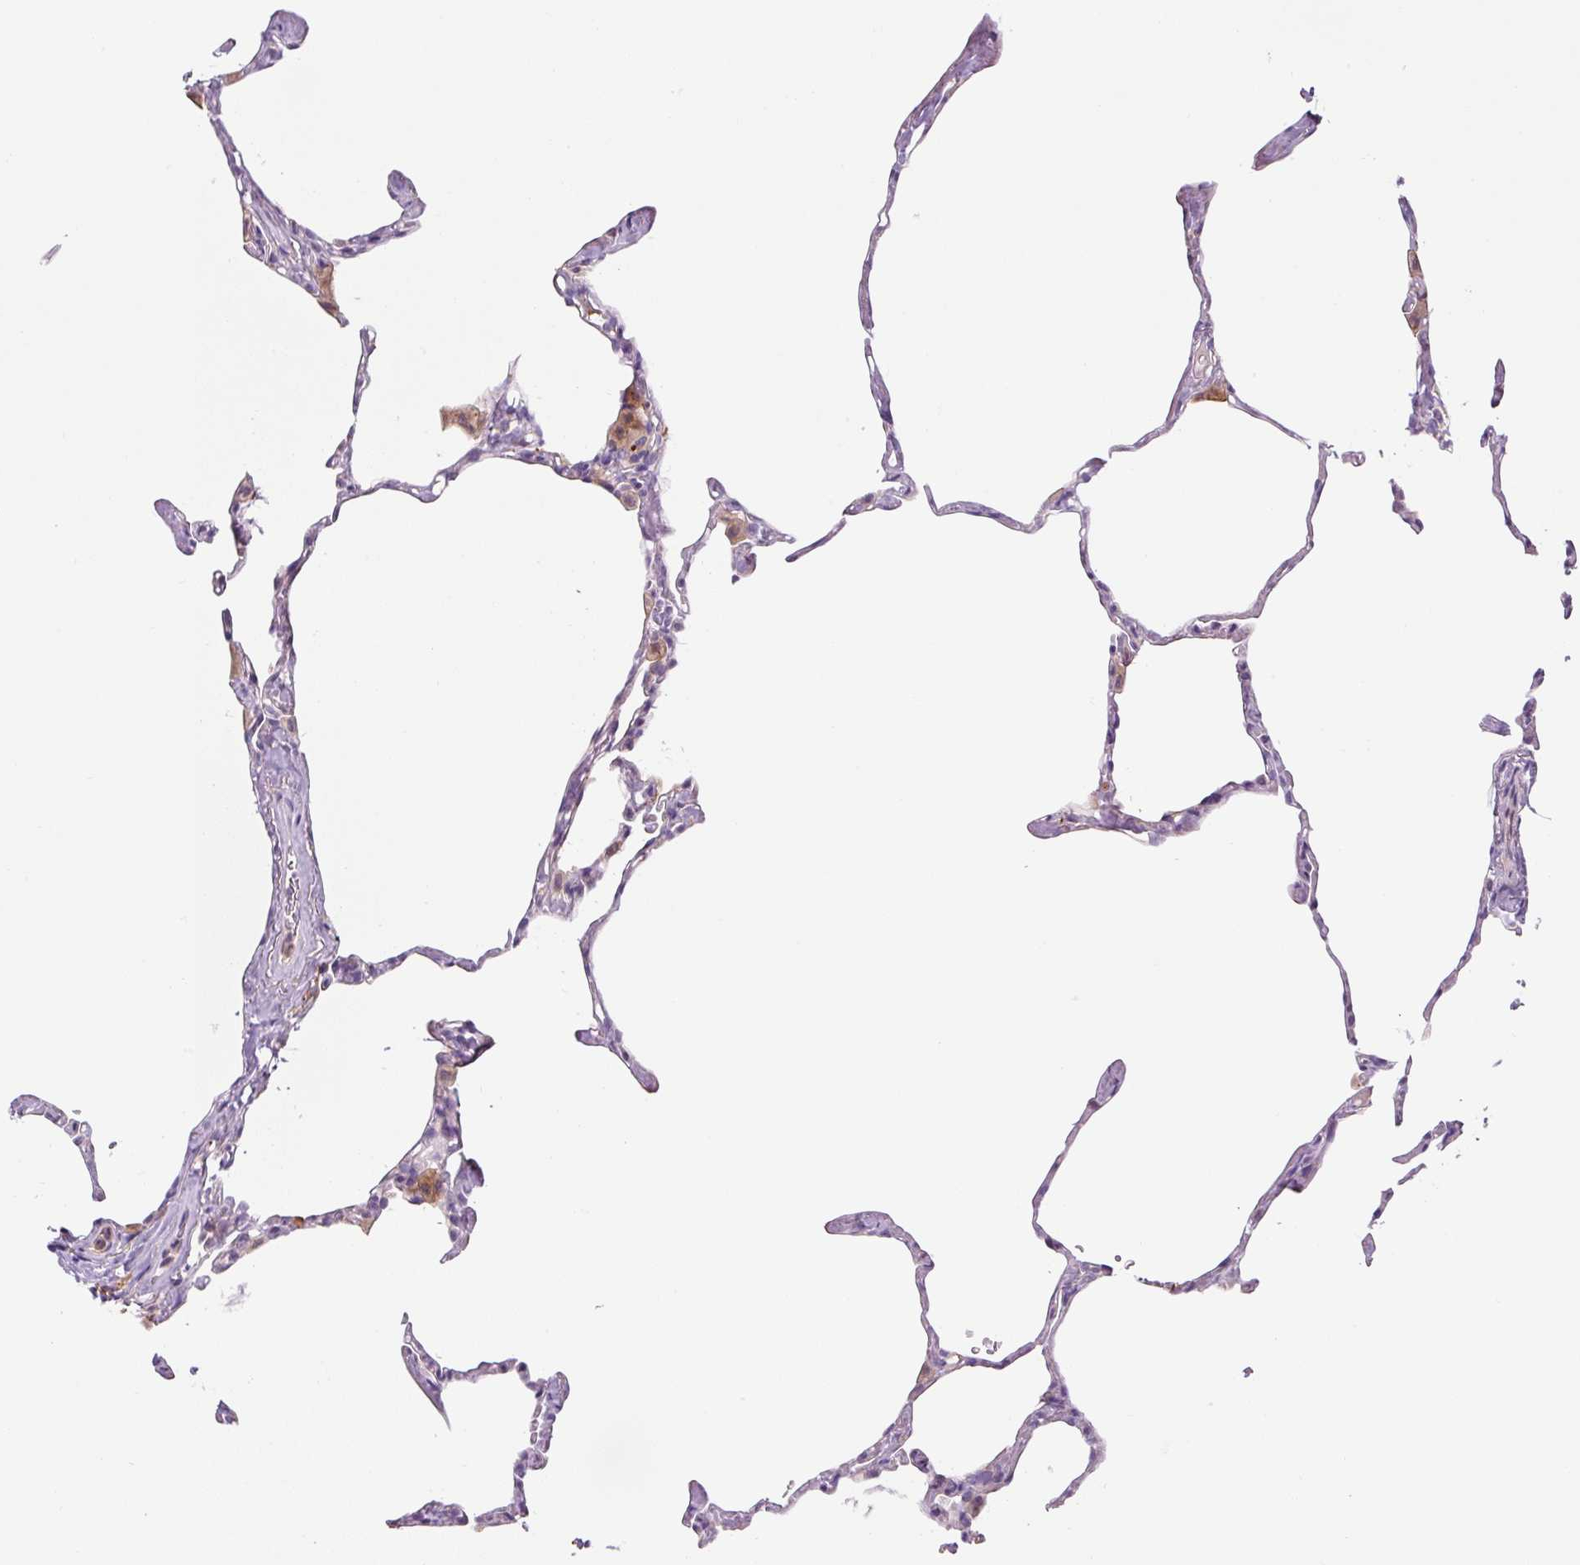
{"staining": {"intensity": "weak", "quantity": "<25%", "location": "cytoplasmic/membranous"}, "tissue": "lung", "cell_type": "Alveolar cells", "image_type": "normal", "snomed": [{"axis": "morphology", "description": "Normal tissue, NOS"}, {"axis": "topography", "description": "Lung"}], "caption": "Alveolar cells are negative for brown protein staining in unremarkable lung. Nuclei are stained in blue.", "gene": "FUT10", "patient": {"sex": "male", "age": 65}}